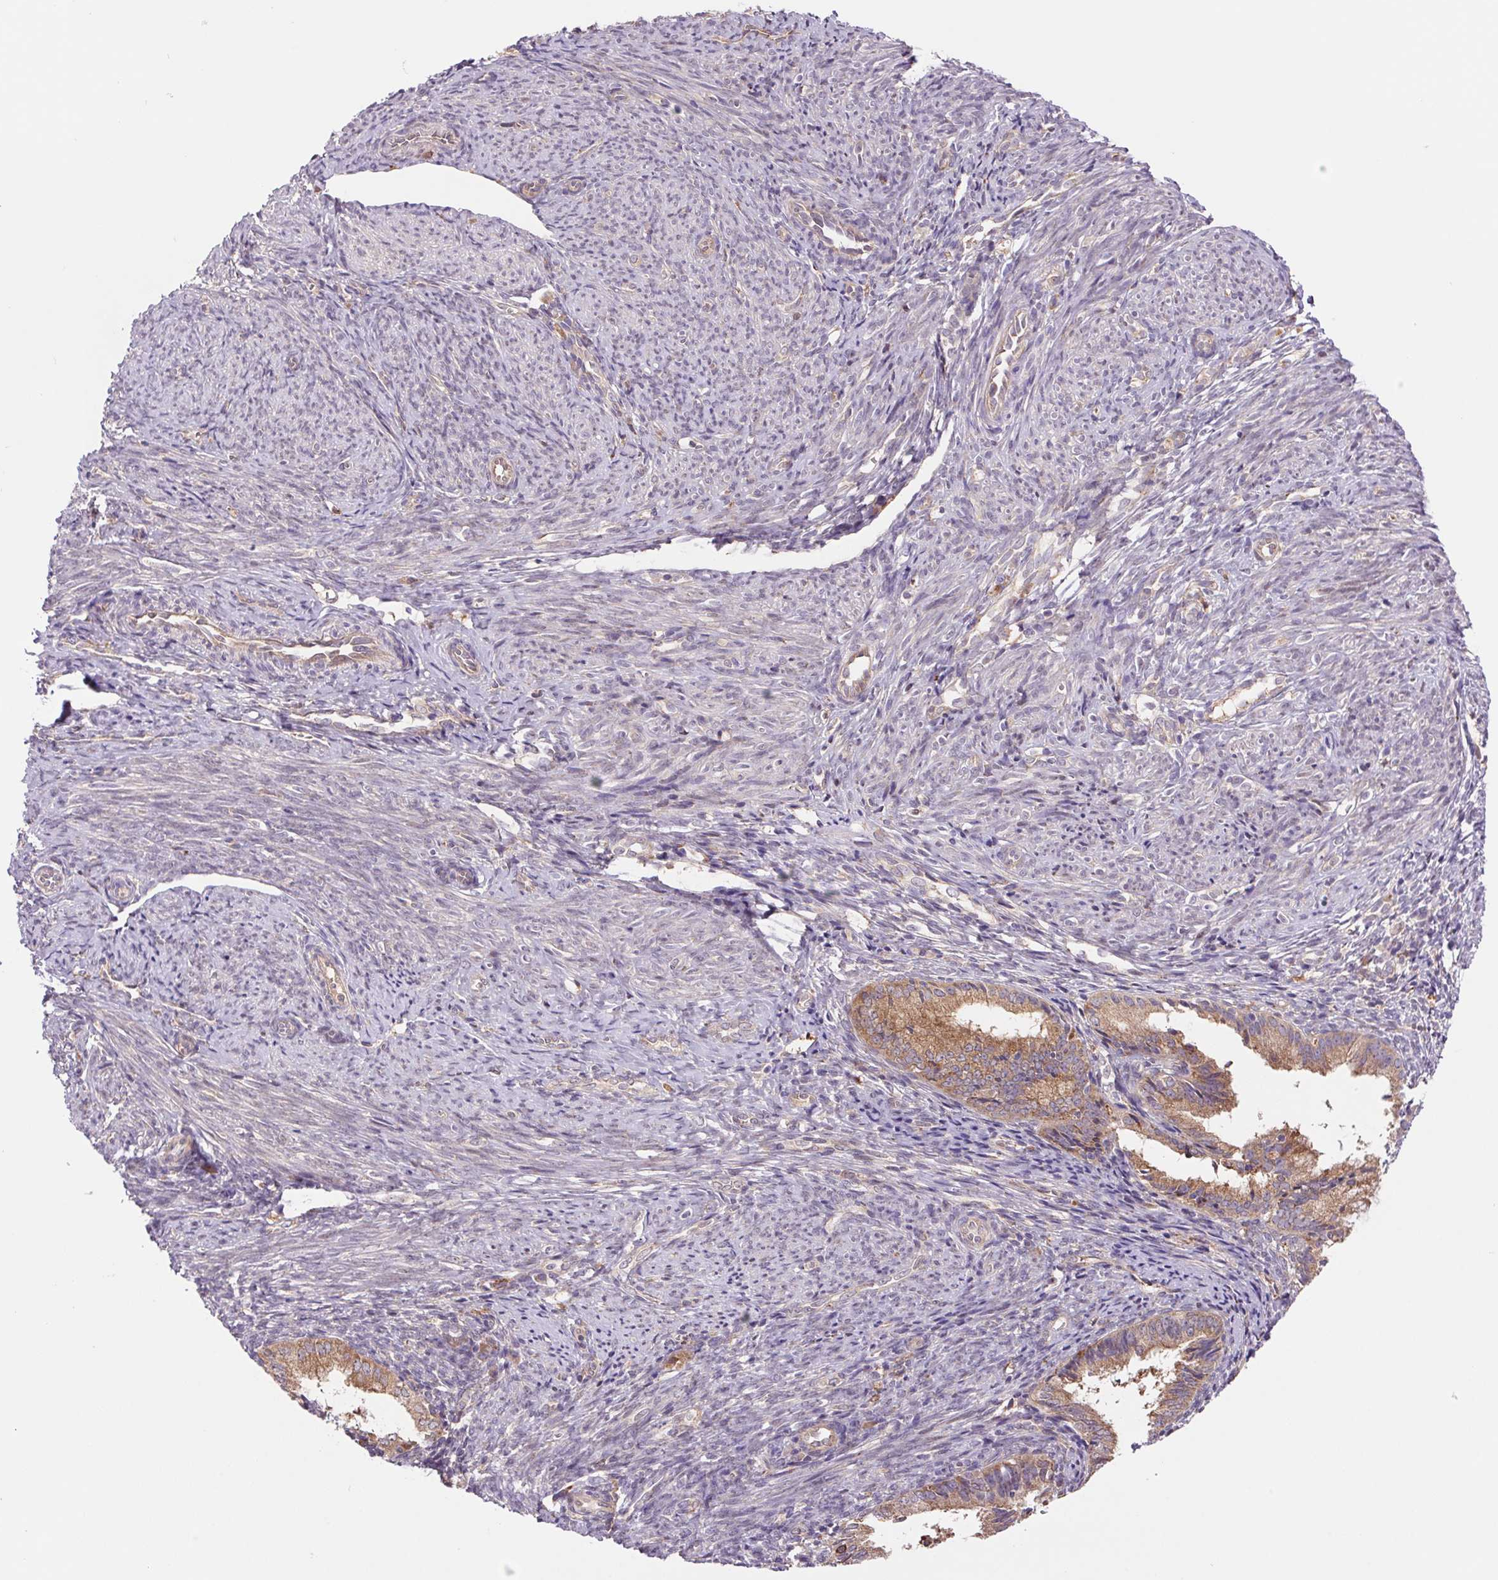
{"staining": {"intensity": "moderate", "quantity": ">75%", "location": "cytoplasmic/membranous"}, "tissue": "endometrial cancer", "cell_type": "Tumor cells", "image_type": "cancer", "snomed": [{"axis": "morphology", "description": "Adenocarcinoma, NOS"}, {"axis": "topography", "description": "Endometrium"}], "caption": "High-magnification brightfield microscopy of endometrial cancer (adenocarcinoma) stained with DAB (brown) and counterstained with hematoxylin (blue). tumor cells exhibit moderate cytoplasmic/membranous staining is appreciated in about>75% of cells.", "gene": "KLHL20", "patient": {"sex": "female", "age": 55}}